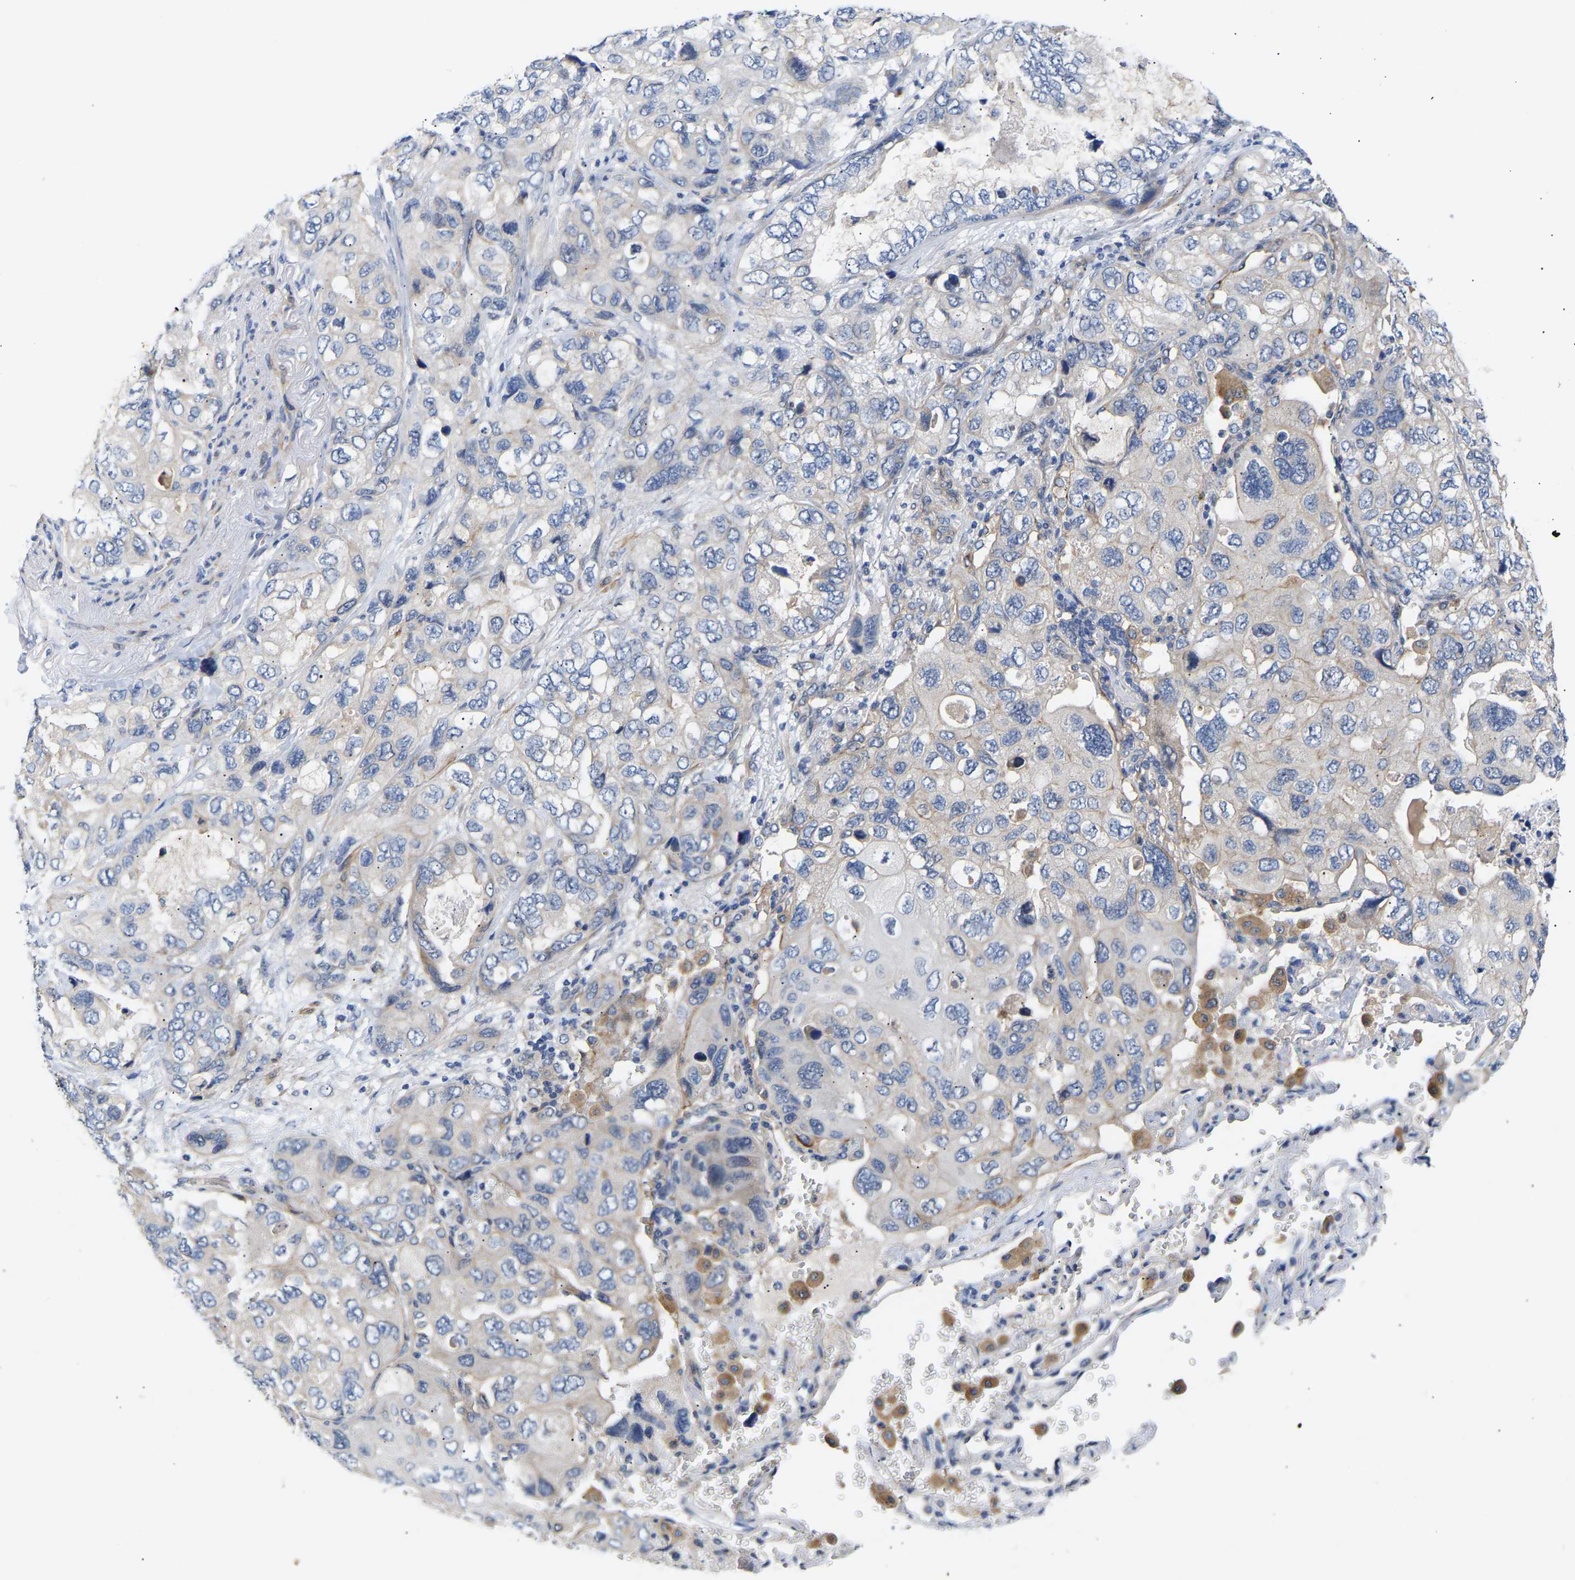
{"staining": {"intensity": "negative", "quantity": "none", "location": "none"}, "tissue": "lung cancer", "cell_type": "Tumor cells", "image_type": "cancer", "snomed": [{"axis": "morphology", "description": "Squamous cell carcinoma, NOS"}, {"axis": "topography", "description": "Lung"}], "caption": "This is a micrograph of IHC staining of squamous cell carcinoma (lung), which shows no staining in tumor cells.", "gene": "KASH5", "patient": {"sex": "female", "age": 73}}